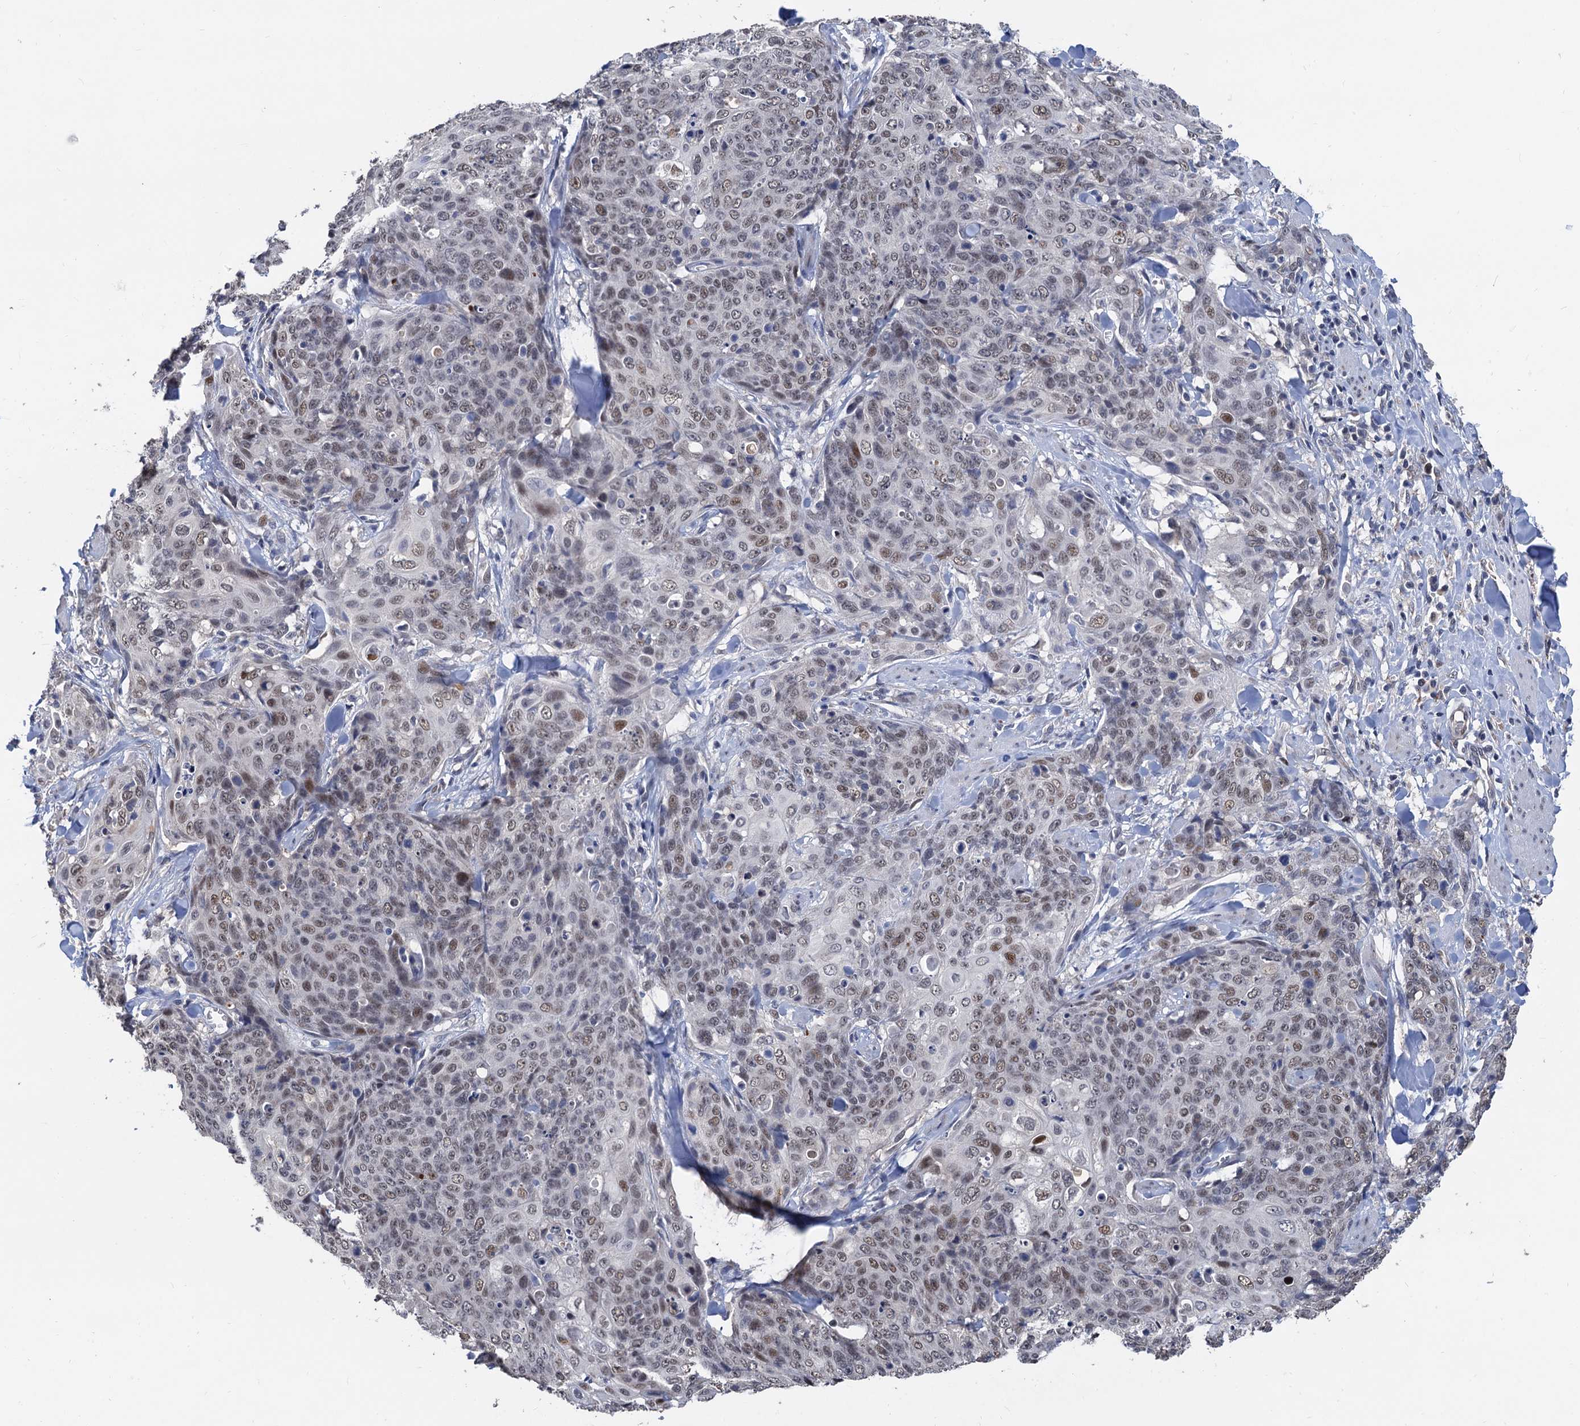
{"staining": {"intensity": "moderate", "quantity": "25%-75%", "location": "nuclear"}, "tissue": "skin cancer", "cell_type": "Tumor cells", "image_type": "cancer", "snomed": [{"axis": "morphology", "description": "Squamous cell carcinoma, NOS"}, {"axis": "topography", "description": "Skin"}, {"axis": "topography", "description": "Vulva"}], "caption": "Skin cancer stained for a protein displays moderate nuclear positivity in tumor cells.", "gene": "TSEN34", "patient": {"sex": "female", "age": 85}}